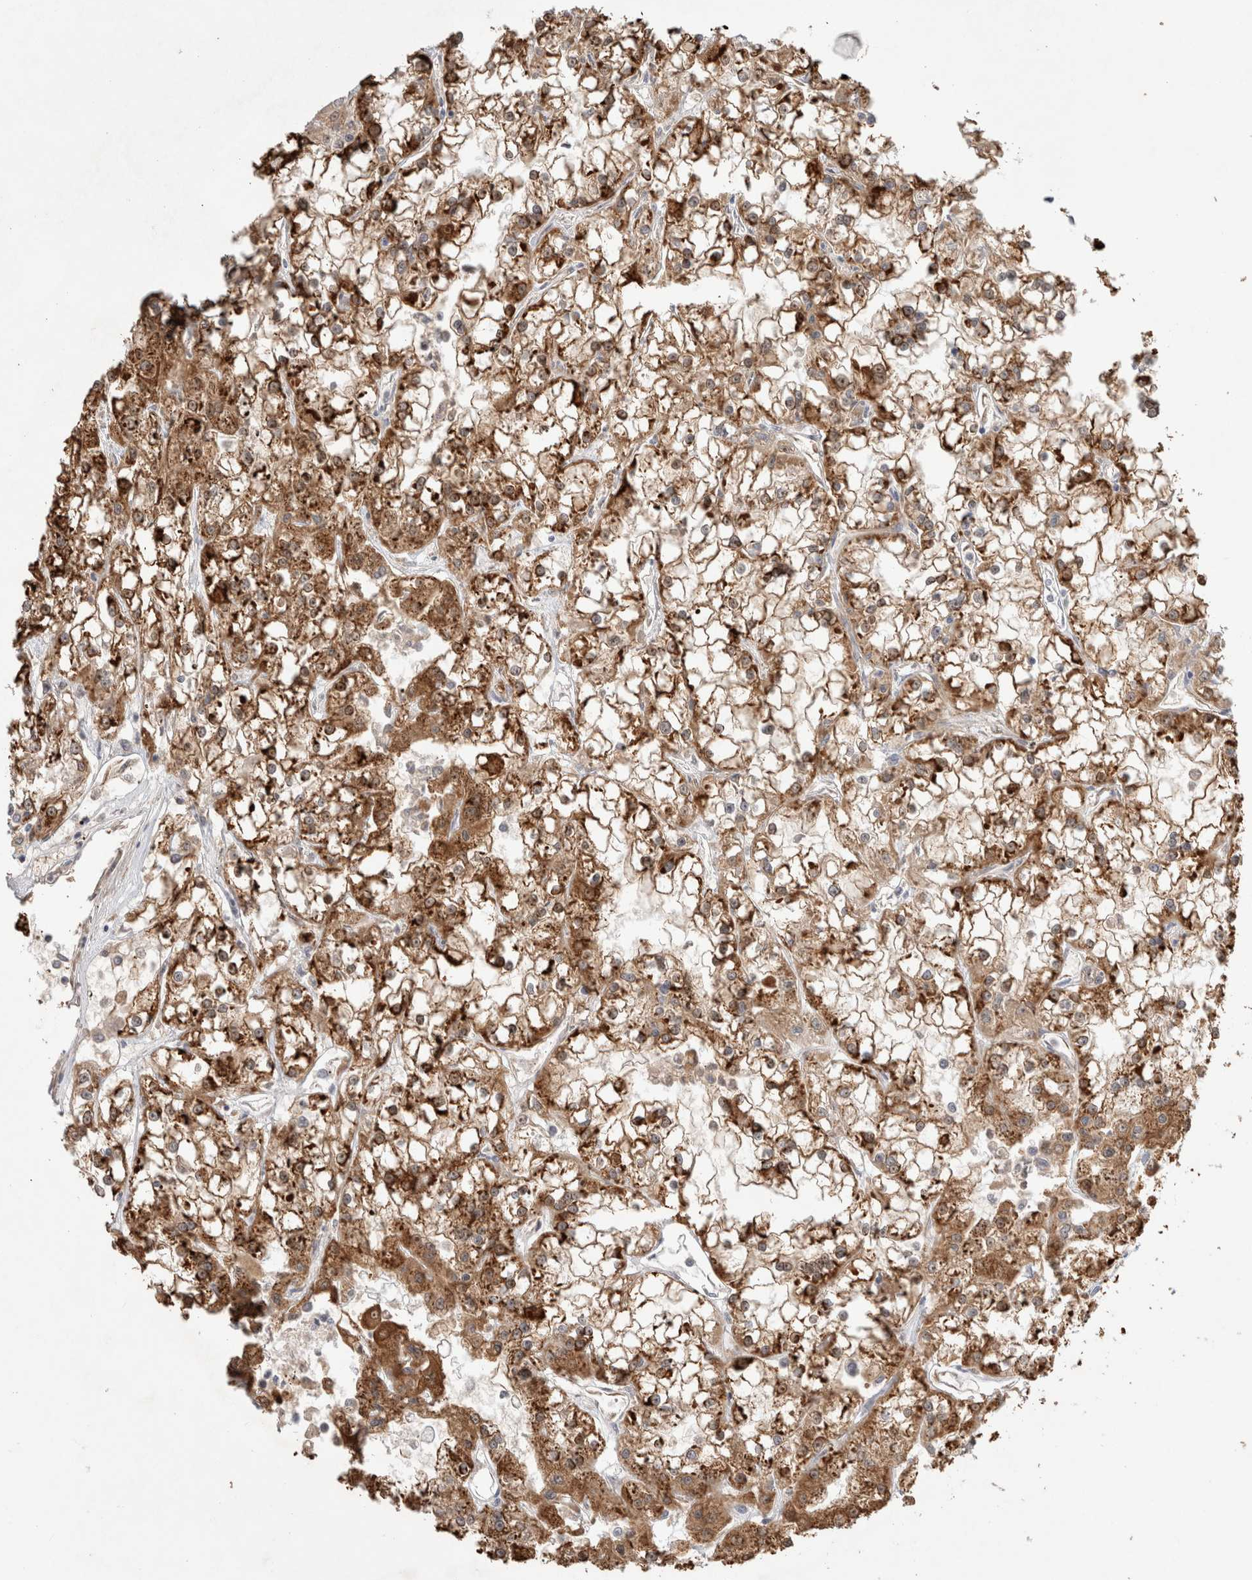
{"staining": {"intensity": "moderate", "quantity": ">75%", "location": "cytoplasmic/membranous,nuclear"}, "tissue": "renal cancer", "cell_type": "Tumor cells", "image_type": "cancer", "snomed": [{"axis": "morphology", "description": "Adenocarcinoma, NOS"}, {"axis": "topography", "description": "Kidney"}], "caption": "Immunohistochemical staining of renal cancer (adenocarcinoma) shows medium levels of moderate cytoplasmic/membranous and nuclear positivity in about >75% of tumor cells.", "gene": "OTUD6B", "patient": {"sex": "female", "age": 52}}